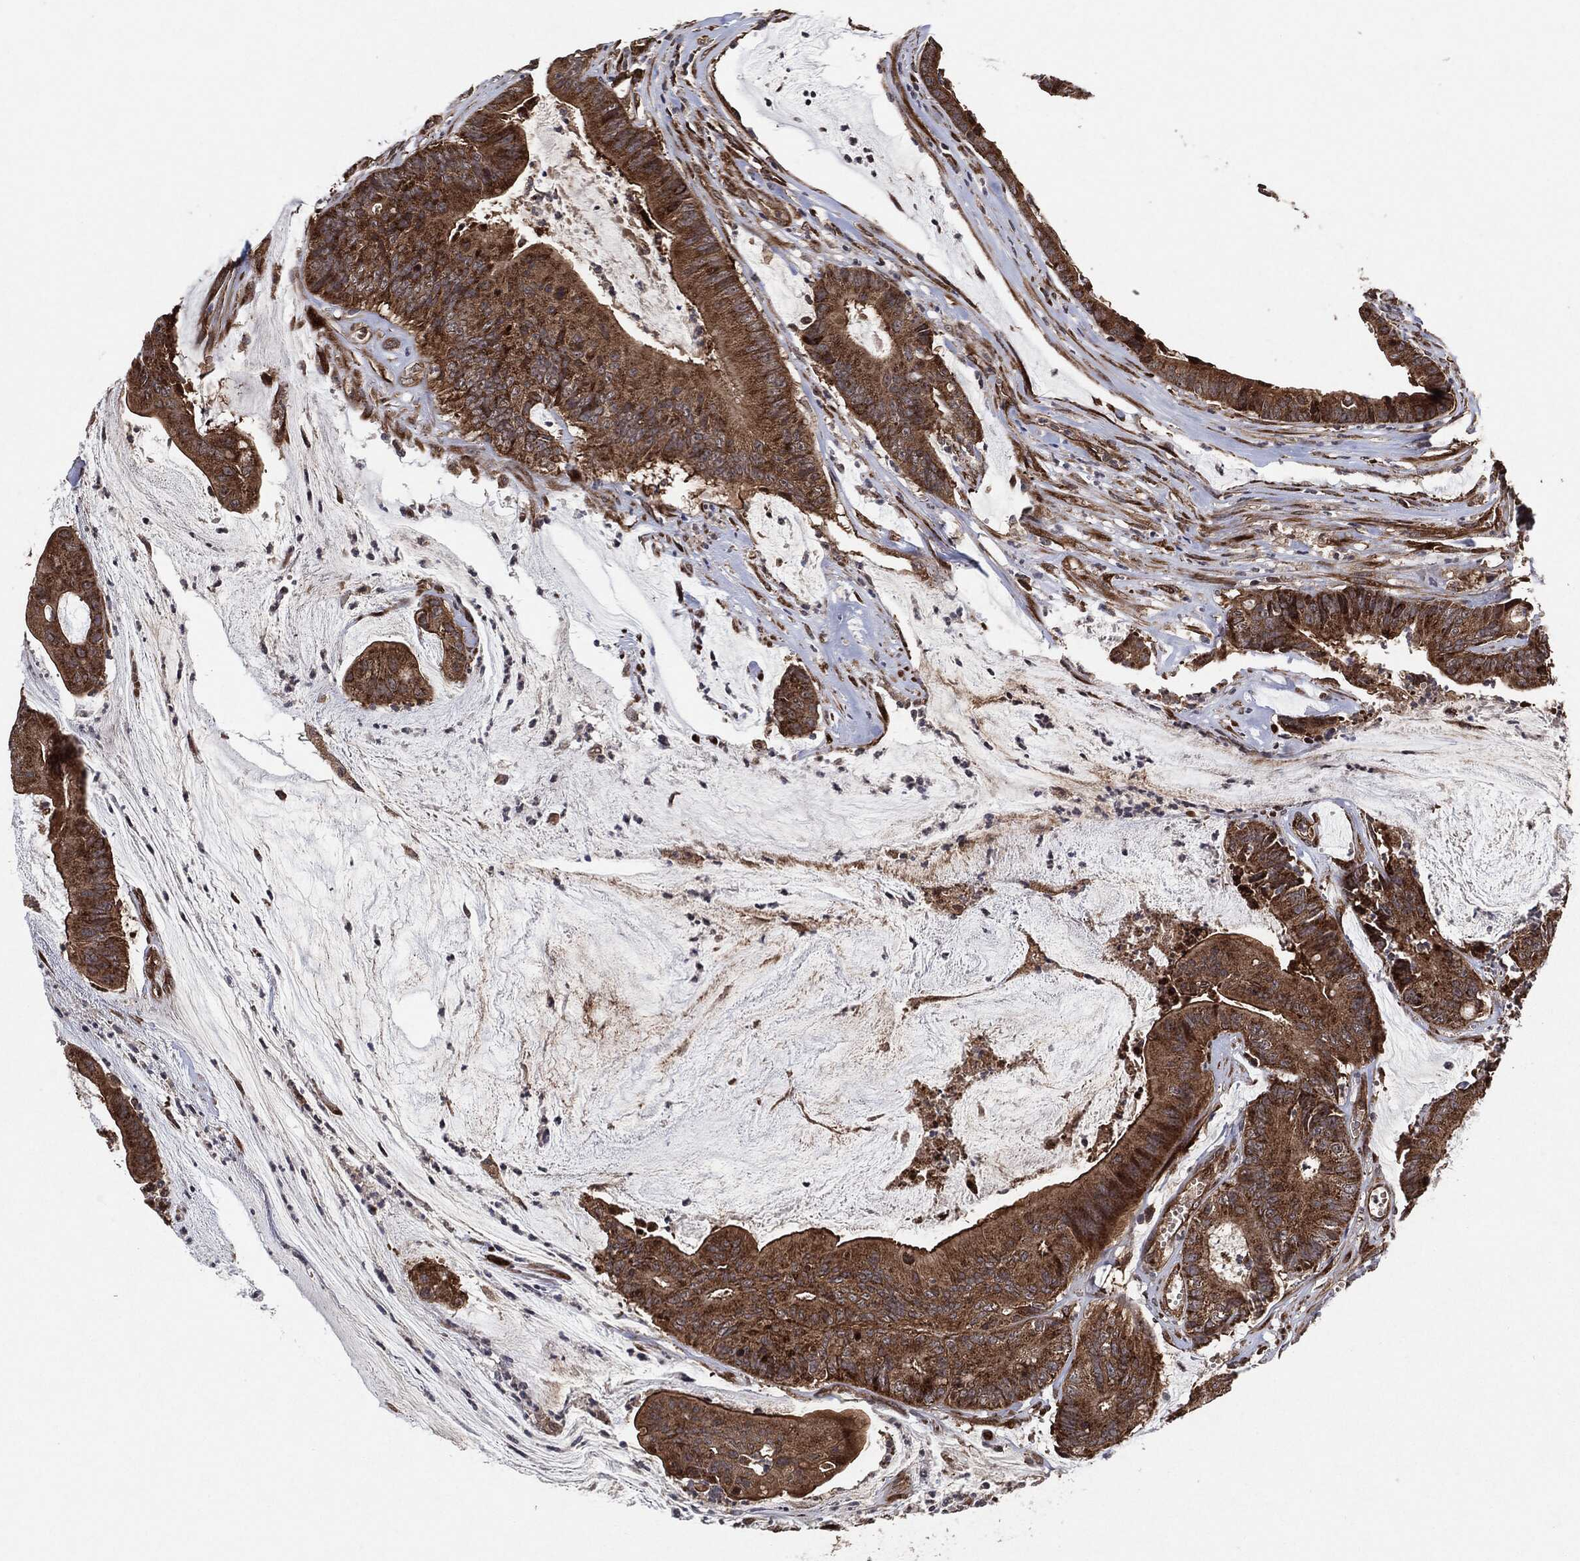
{"staining": {"intensity": "strong", "quantity": ">75%", "location": "cytoplasmic/membranous"}, "tissue": "colorectal cancer", "cell_type": "Tumor cells", "image_type": "cancer", "snomed": [{"axis": "morphology", "description": "Adenocarcinoma, NOS"}, {"axis": "topography", "description": "Colon"}], "caption": "Human adenocarcinoma (colorectal) stained for a protein (brown) shows strong cytoplasmic/membranous positive staining in about >75% of tumor cells.", "gene": "BCAR1", "patient": {"sex": "female", "age": 69}}